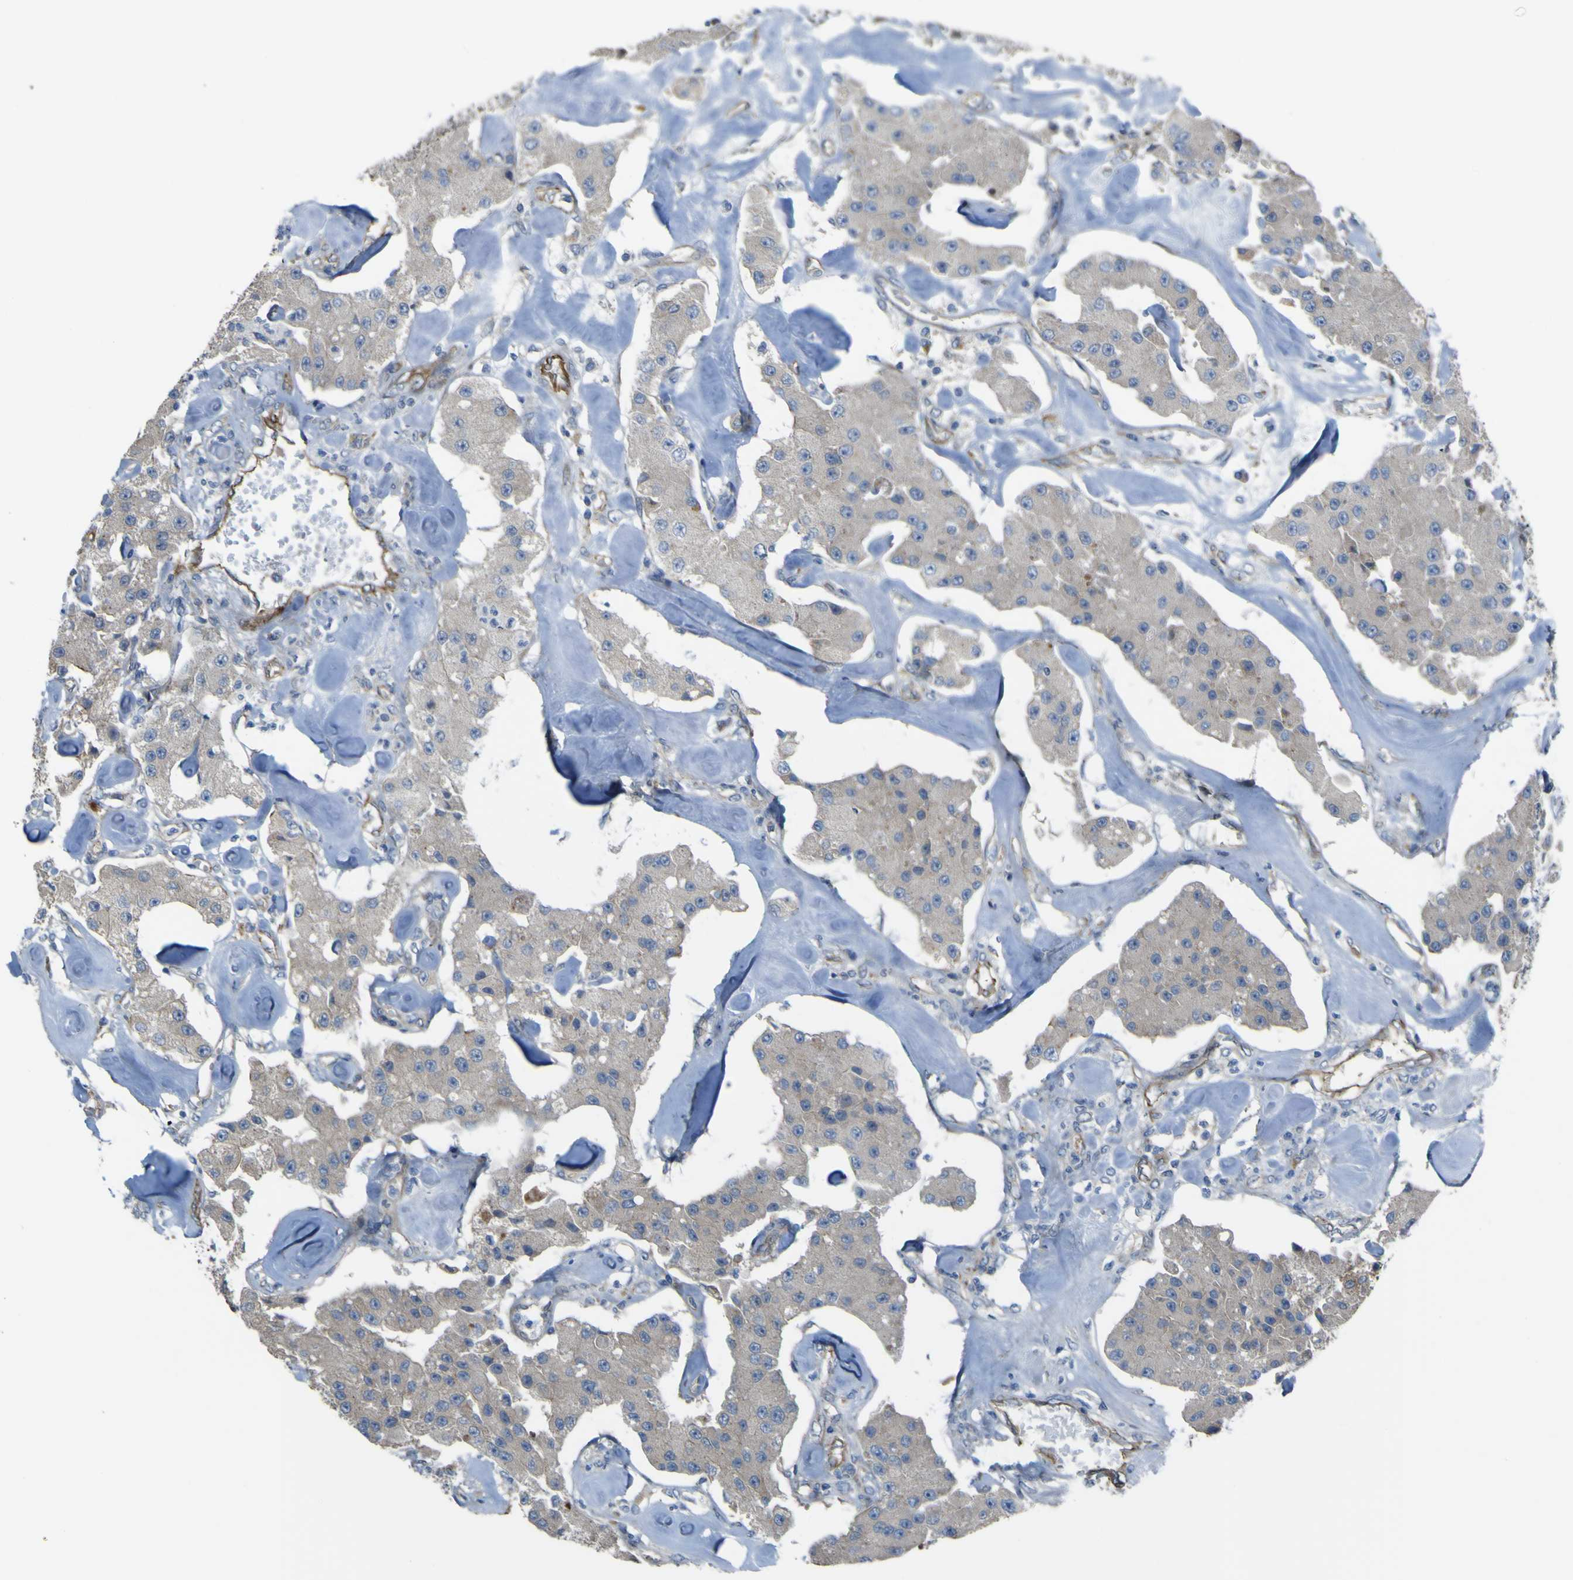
{"staining": {"intensity": "negative", "quantity": "none", "location": "none"}, "tissue": "carcinoid", "cell_type": "Tumor cells", "image_type": "cancer", "snomed": [{"axis": "morphology", "description": "Carcinoid, malignant, NOS"}, {"axis": "topography", "description": "Pancreas"}], "caption": "Human carcinoid (malignant) stained for a protein using IHC exhibits no expression in tumor cells.", "gene": "FBXO30", "patient": {"sex": "male", "age": 41}}